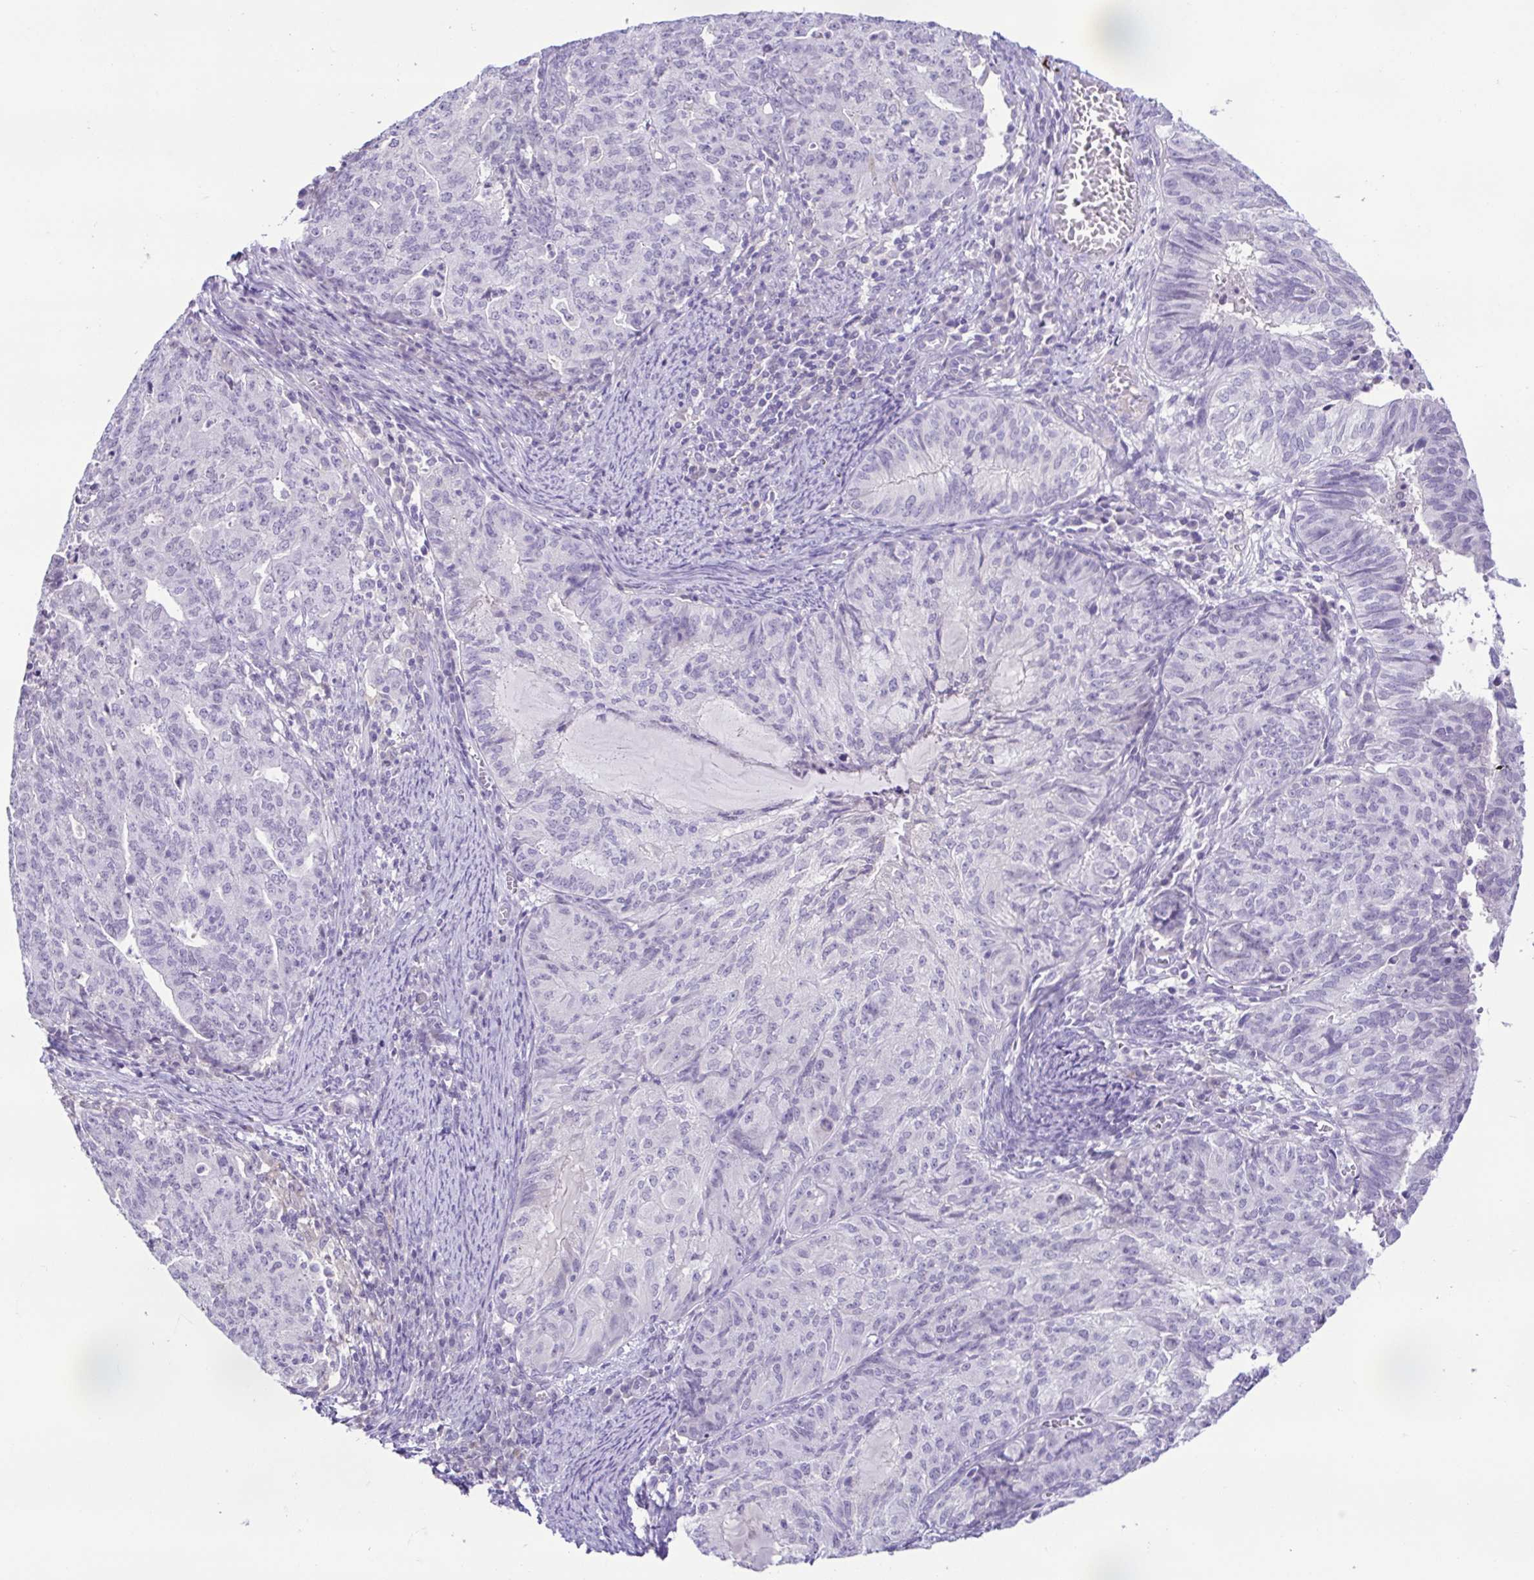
{"staining": {"intensity": "negative", "quantity": "none", "location": "none"}, "tissue": "endometrial cancer", "cell_type": "Tumor cells", "image_type": "cancer", "snomed": [{"axis": "morphology", "description": "Adenocarcinoma, NOS"}, {"axis": "topography", "description": "Endometrium"}], "caption": "Protein analysis of endometrial cancer (adenocarcinoma) displays no significant staining in tumor cells.", "gene": "TERT", "patient": {"sex": "female", "age": 82}}